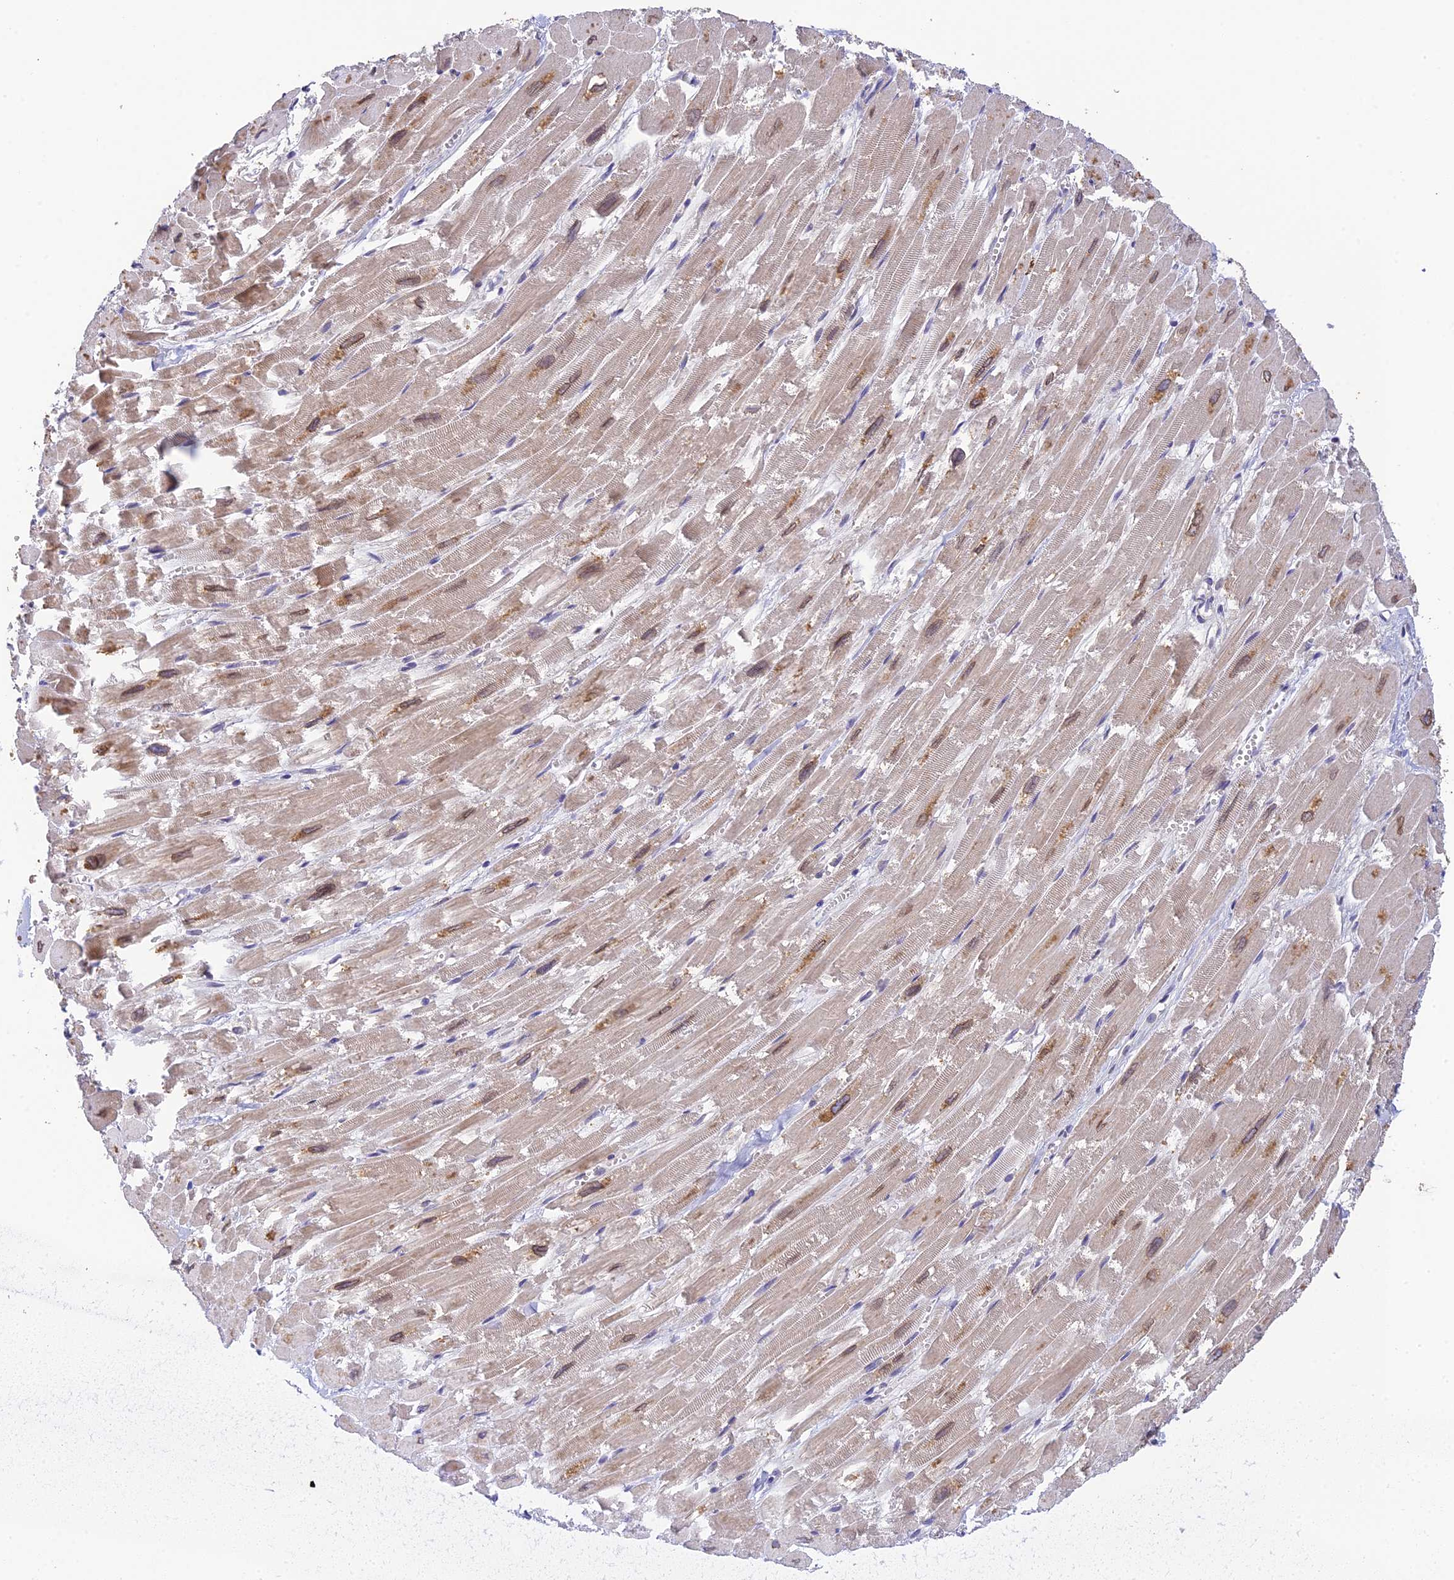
{"staining": {"intensity": "moderate", "quantity": "25%-75%", "location": "cytoplasmic/membranous"}, "tissue": "heart muscle", "cell_type": "Cardiomyocytes", "image_type": "normal", "snomed": [{"axis": "morphology", "description": "Normal tissue, NOS"}, {"axis": "topography", "description": "Heart"}], "caption": "High-magnification brightfield microscopy of unremarkable heart muscle stained with DAB (brown) and counterstained with hematoxylin (blue). cardiomyocytes exhibit moderate cytoplasmic/membranous staining is appreciated in about25%-75% of cells.", "gene": "BMT2", "patient": {"sex": "male", "age": 54}}